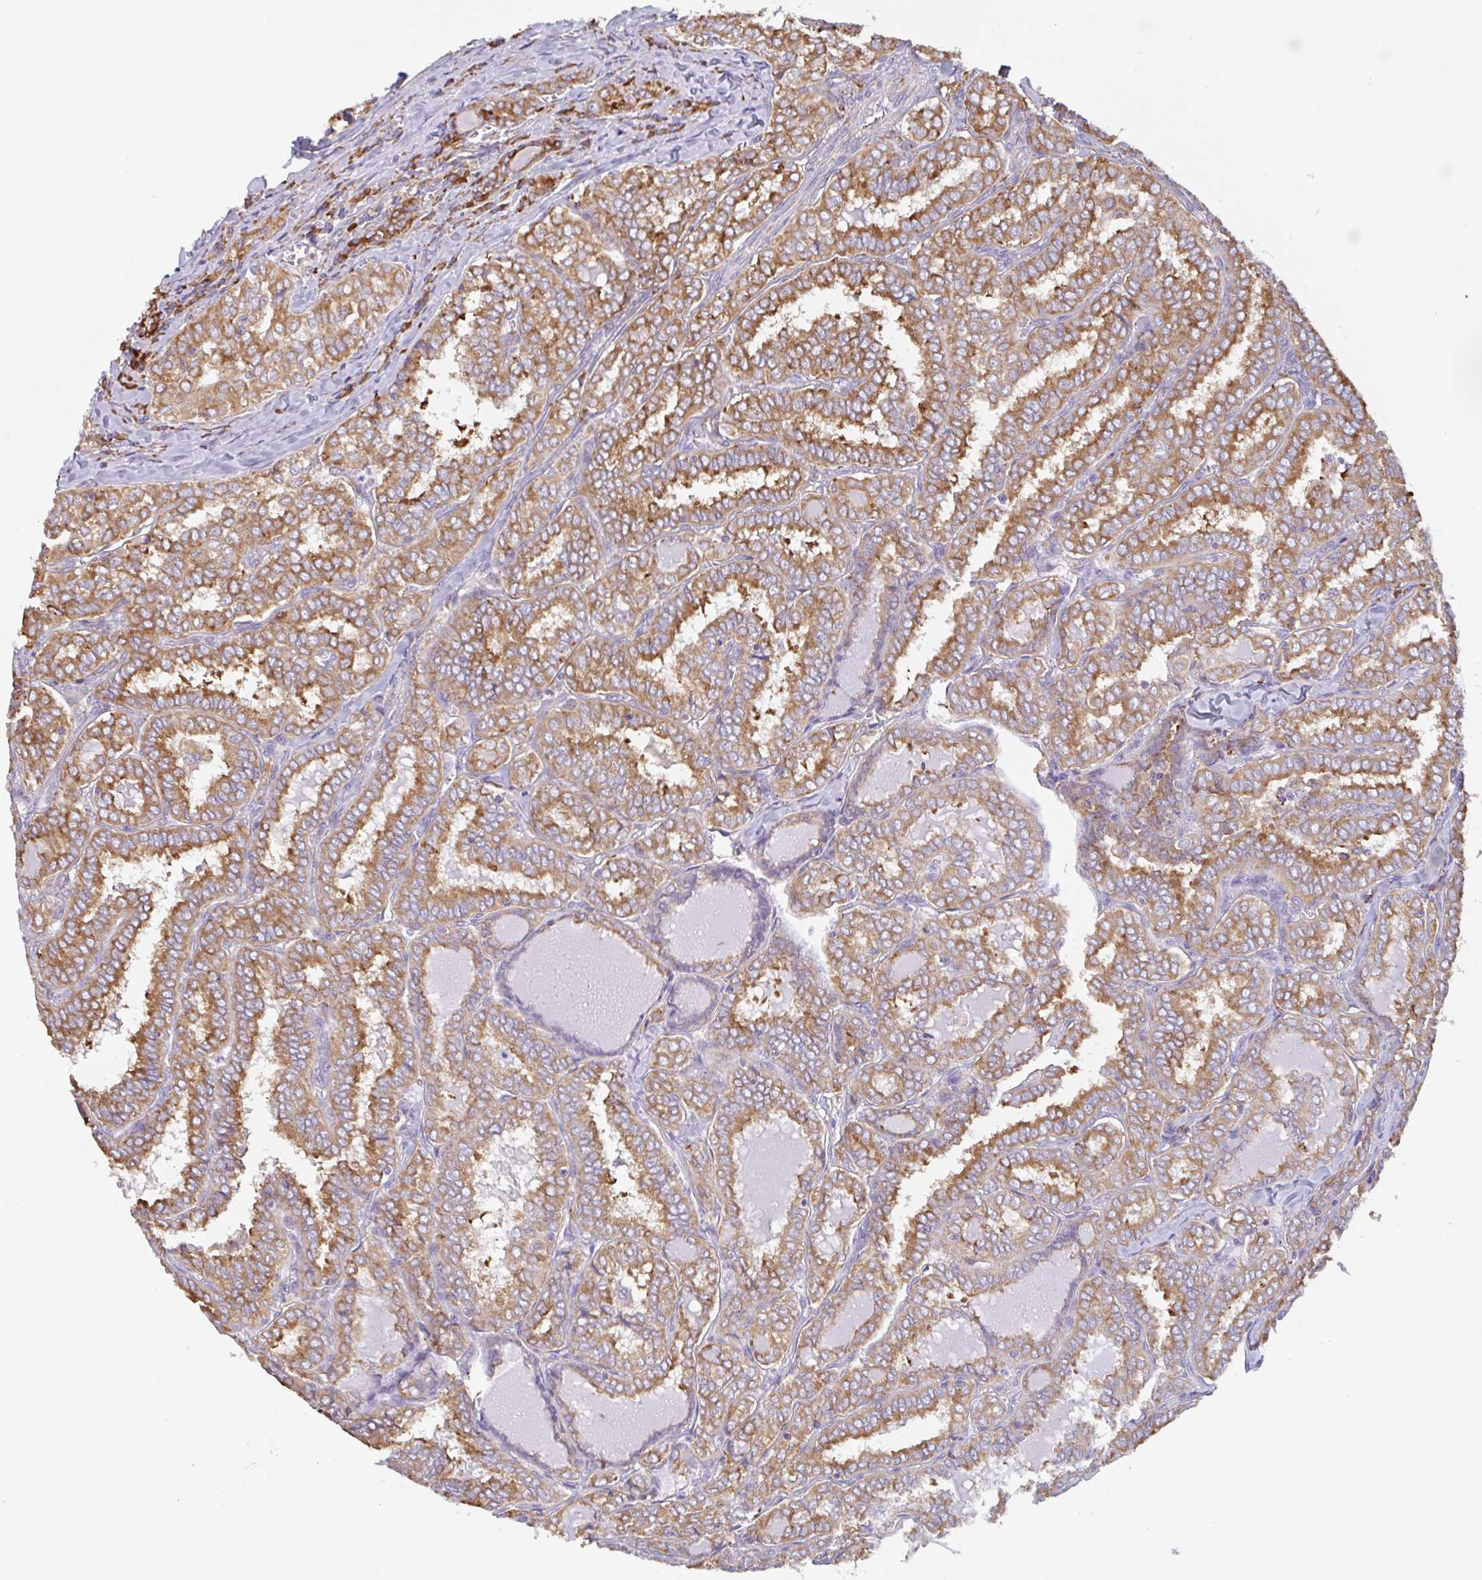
{"staining": {"intensity": "moderate", "quantity": ">75%", "location": "cytoplasmic/membranous"}, "tissue": "thyroid cancer", "cell_type": "Tumor cells", "image_type": "cancer", "snomed": [{"axis": "morphology", "description": "Papillary adenocarcinoma, NOS"}, {"axis": "topography", "description": "Thyroid gland"}], "caption": "Moderate cytoplasmic/membranous staining for a protein is appreciated in approximately >75% of tumor cells of thyroid papillary adenocarcinoma using immunohistochemistry (IHC).", "gene": "DOK4", "patient": {"sex": "female", "age": 30}}